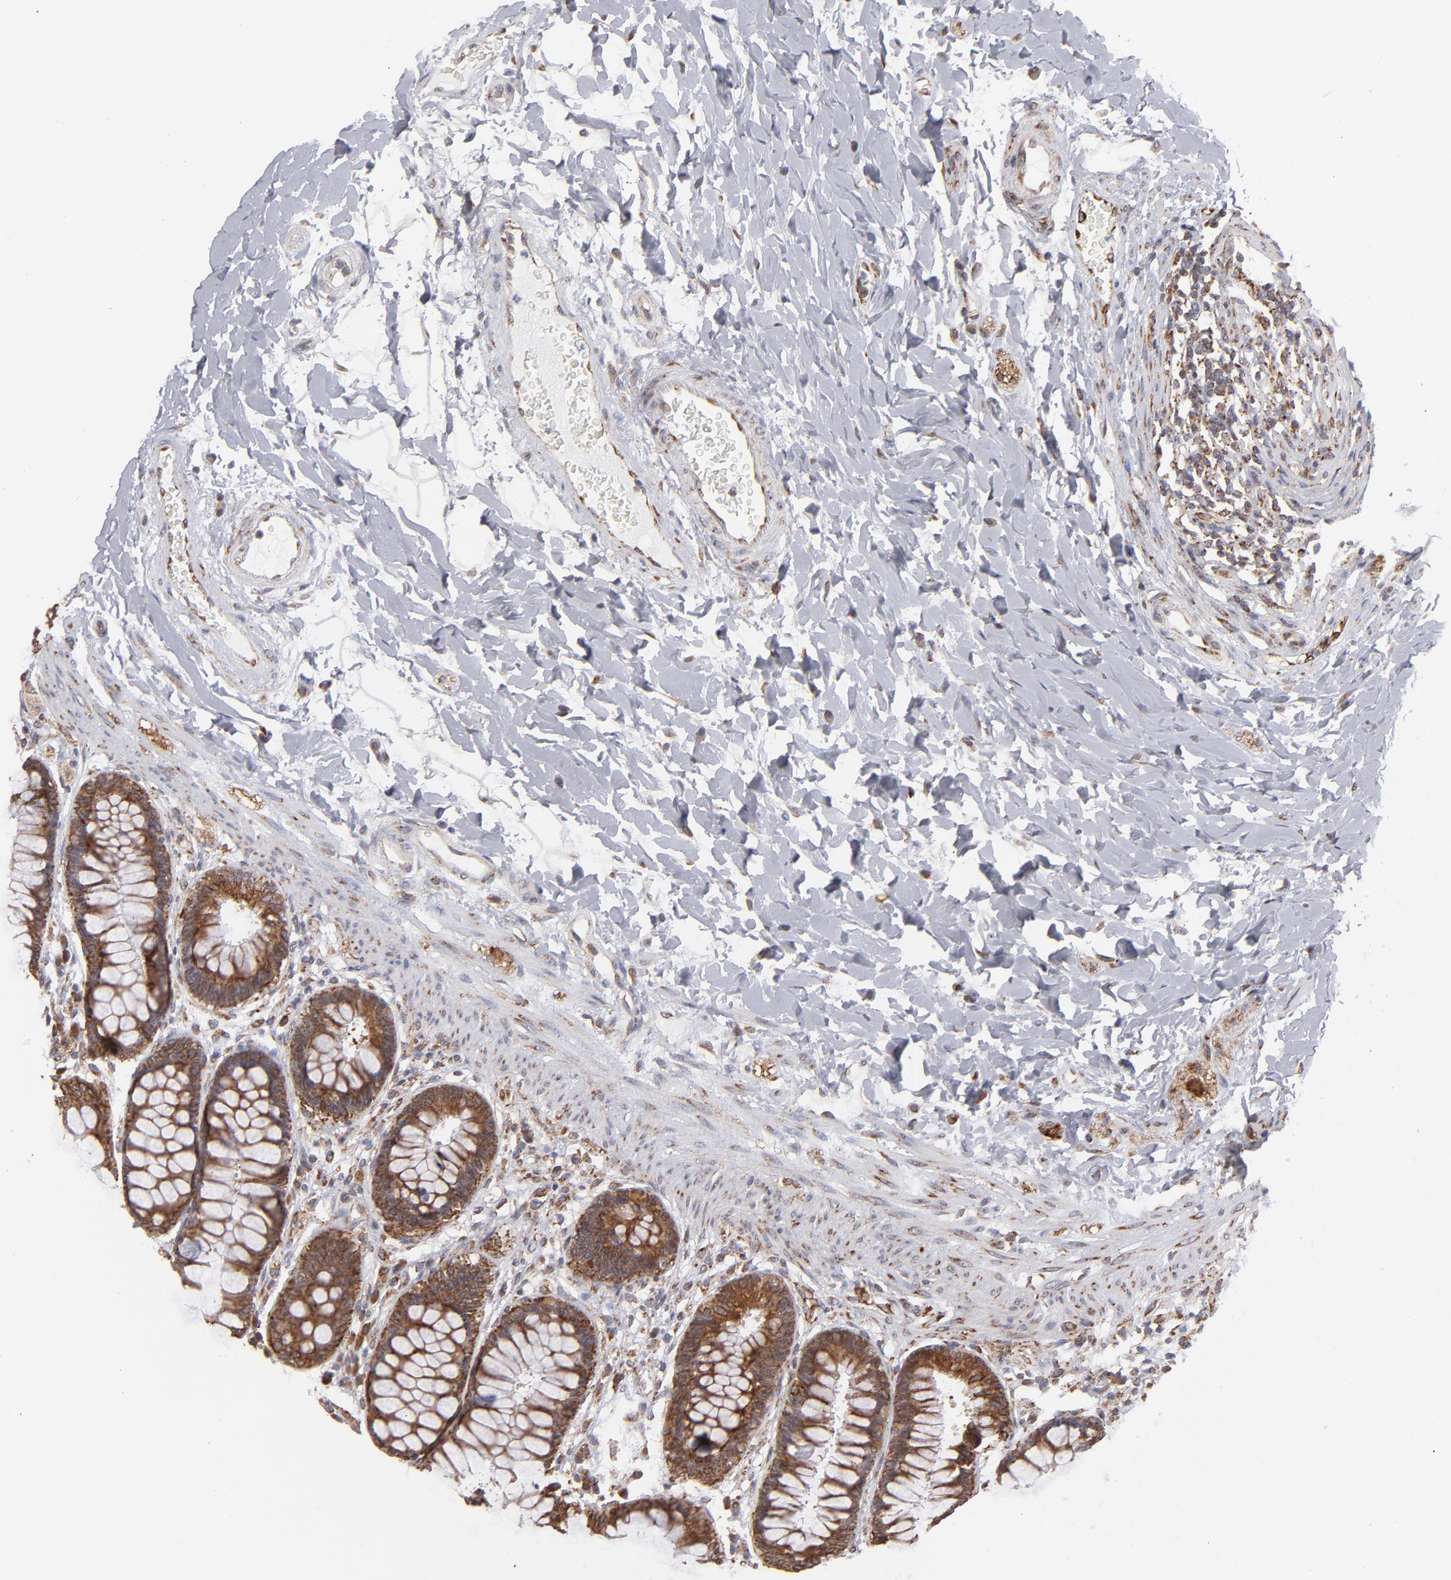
{"staining": {"intensity": "moderate", "quantity": ">75%", "location": "cytoplasmic/membranous"}, "tissue": "rectum", "cell_type": "Glandular cells", "image_type": "normal", "snomed": [{"axis": "morphology", "description": "Normal tissue, NOS"}, {"axis": "topography", "description": "Rectum"}], "caption": "Human rectum stained for a protein (brown) reveals moderate cytoplasmic/membranous positive staining in approximately >75% of glandular cells.", "gene": "KTN1", "patient": {"sex": "female", "age": 46}}